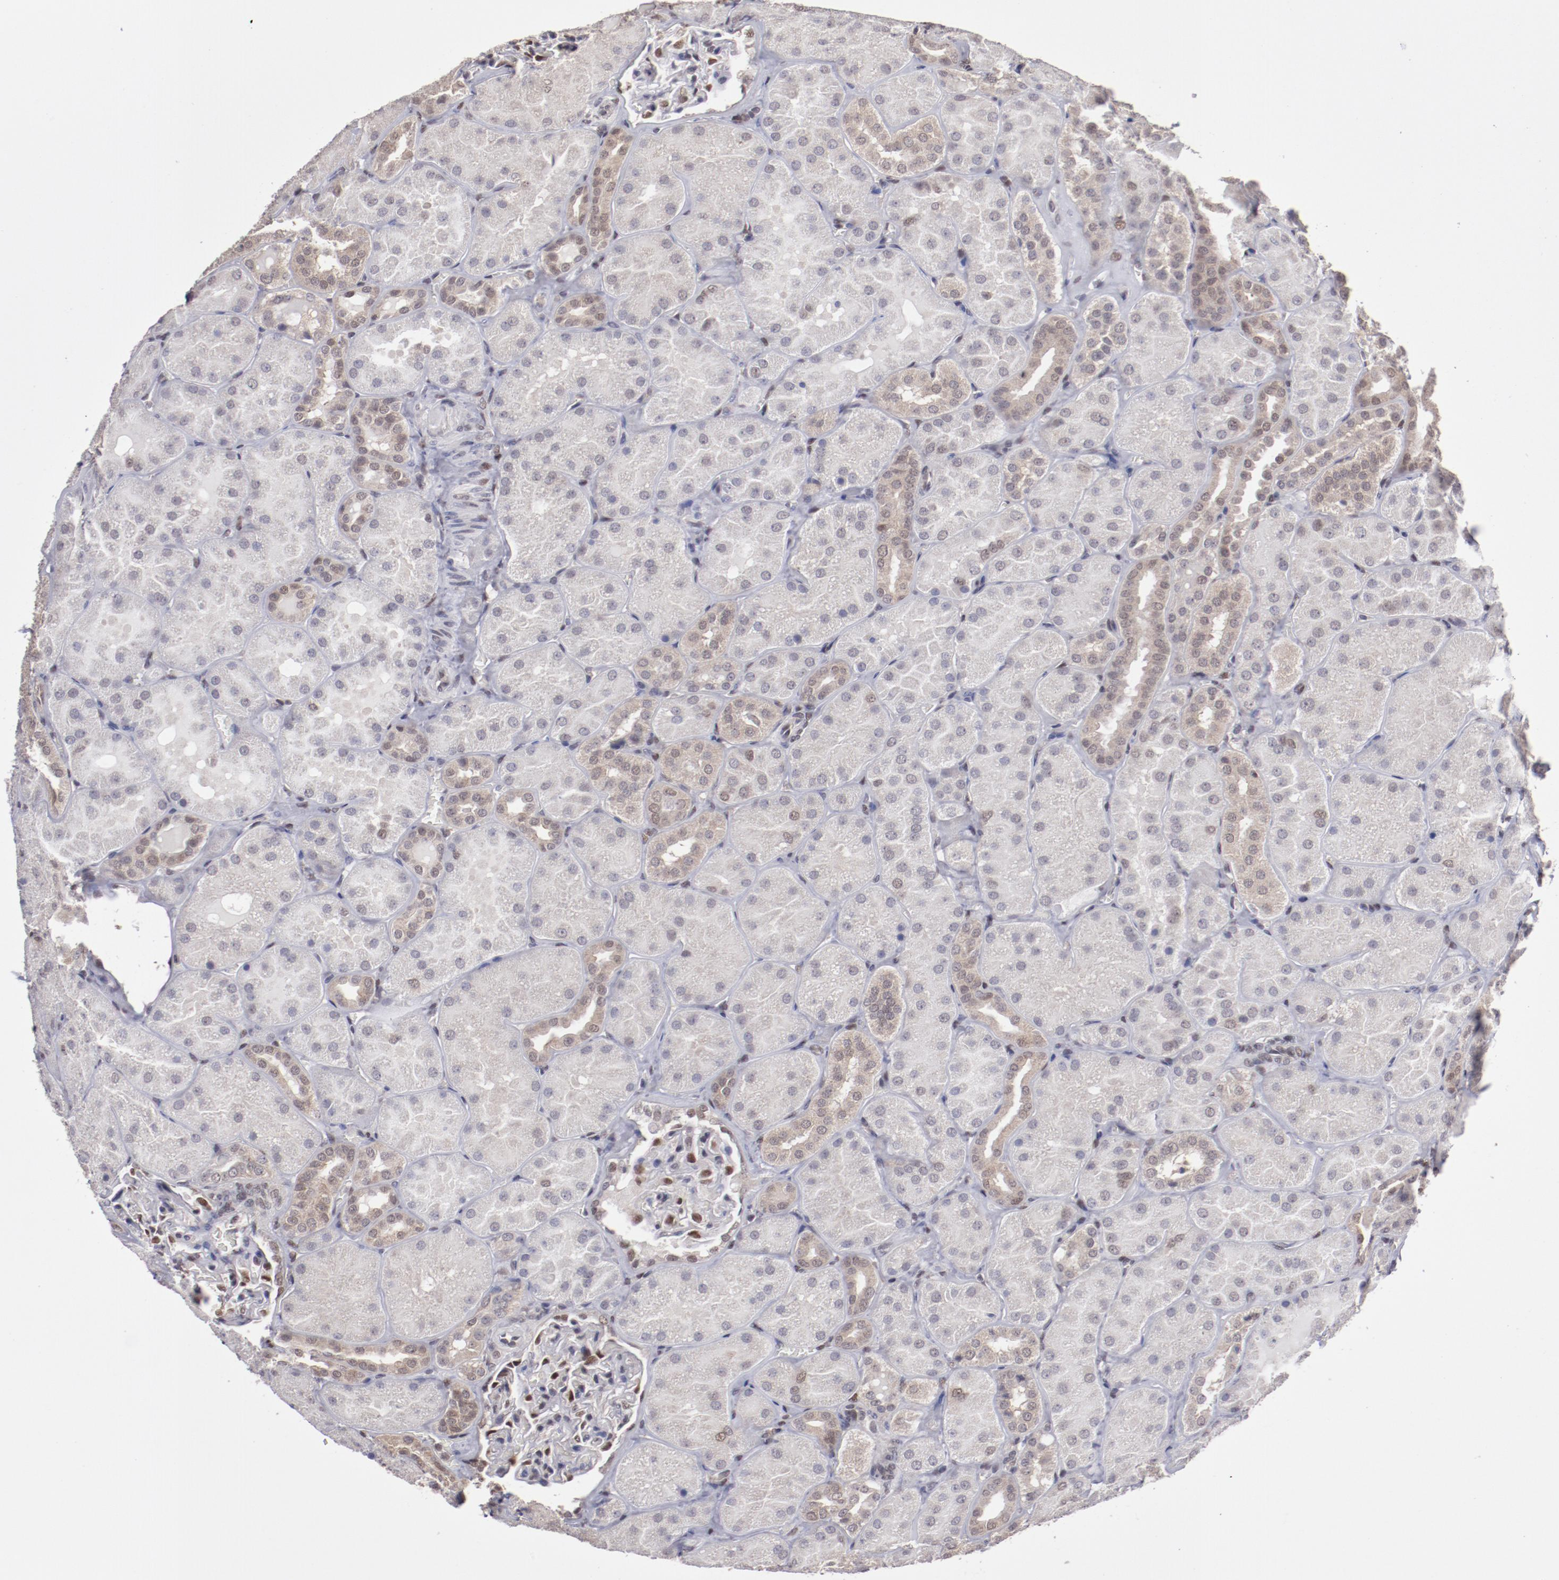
{"staining": {"intensity": "moderate", "quantity": "25%-75%", "location": "nuclear"}, "tissue": "kidney", "cell_type": "Cells in glomeruli", "image_type": "normal", "snomed": [{"axis": "morphology", "description": "Normal tissue, NOS"}, {"axis": "topography", "description": "Kidney"}], "caption": "DAB (3,3'-diaminobenzidine) immunohistochemical staining of unremarkable human kidney shows moderate nuclear protein positivity in approximately 25%-75% of cells in glomeruli.", "gene": "ARNT", "patient": {"sex": "male", "age": 28}}